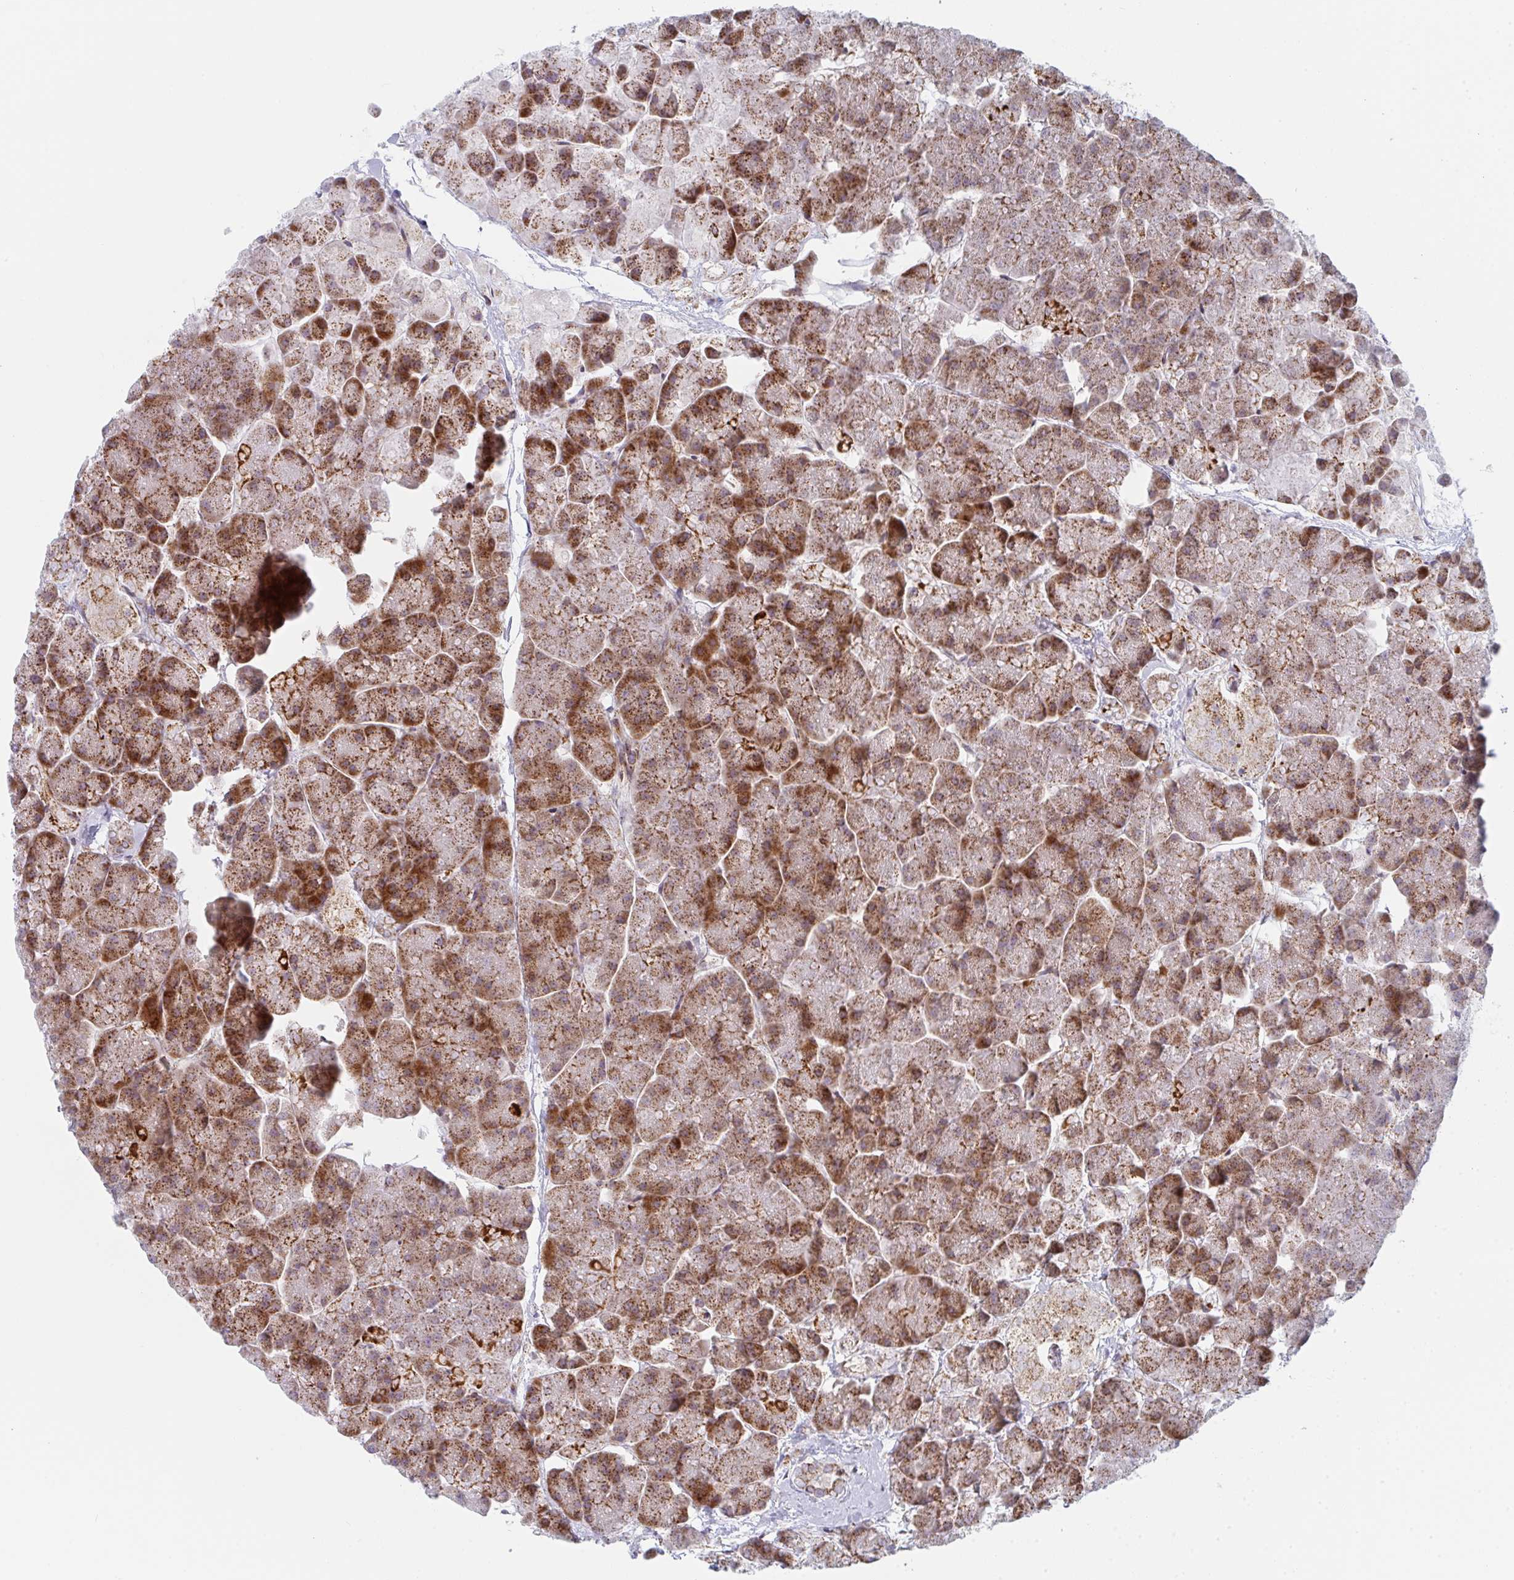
{"staining": {"intensity": "moderate", "quantity": ">75%", "location": "cytoplasmic/membranous"}, "tissue": "pancreas", "cell_type": "Exocrine glandular cells", "image_type": "normal", "snomed": [{"axis": "morphology", "description": "Normal tissue, NOS"}, {"axis": "topography", "description": "Pancreas"}, {"axis": "topography", "description": "Peripheral nerve tissue"}], "caption": "Protein staining shows moderate cytoplasmic/membranous positivity in about >75% of exocrine glandular cells in benign pancreas.", "gene": "PRKCH", "patient": {"sex": "male", "age": 54}}